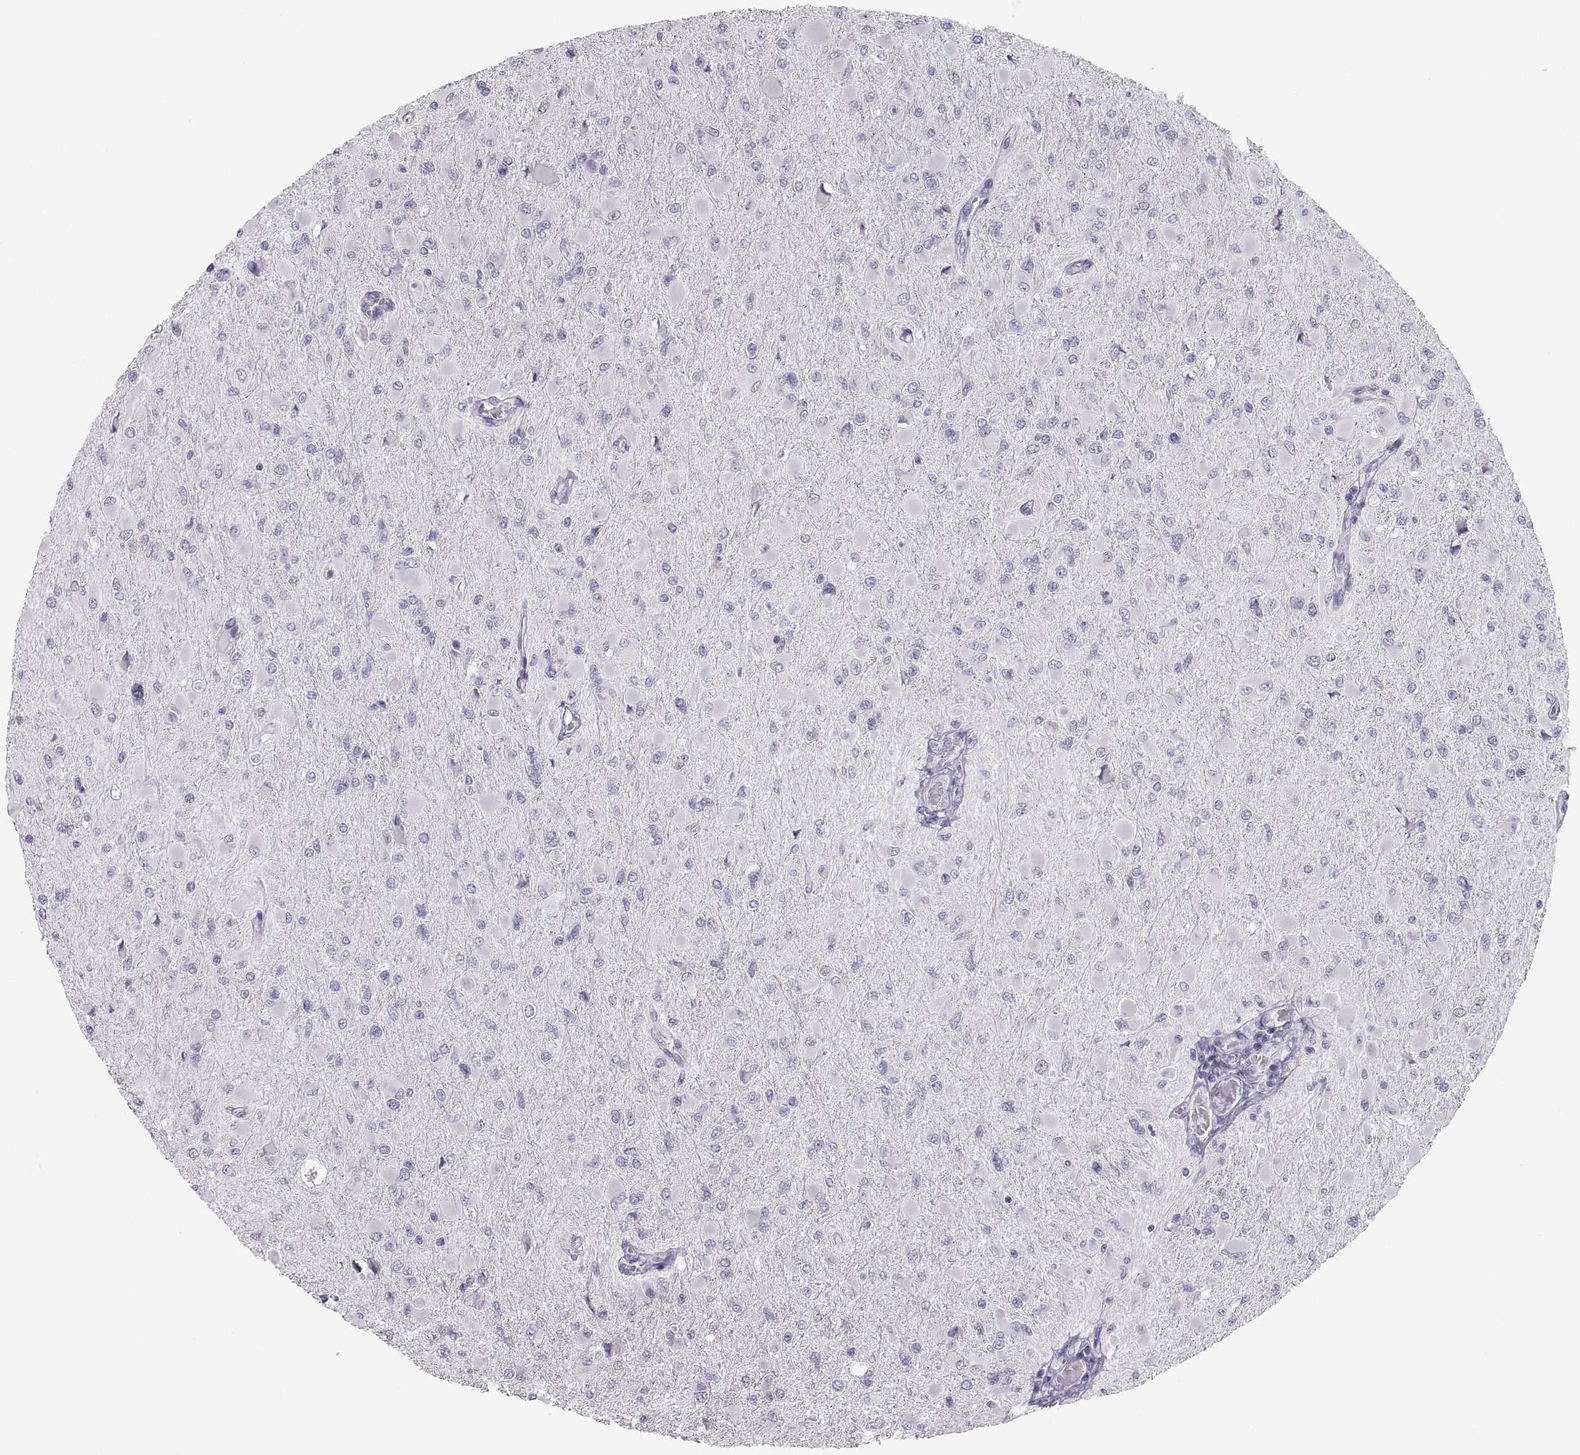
{"staining": {"intensity": "negative", "quantity": "none", "location": "none"}, "tissue": "glioma", "cell_type": "Tumor cells", "image_type": "cancer", "snomed": [{"axis": "morphology", "description": "Glioma, malignant, High grade"}, {"axis": "topography", "description": "Cerebral cortex"}], "caption": "Immunohistochemistry of malignant high-grade glioma reveals no expression in tumor cells.", "gene": "C3orf22", "patient": {"sex": "female", "age": 36}}